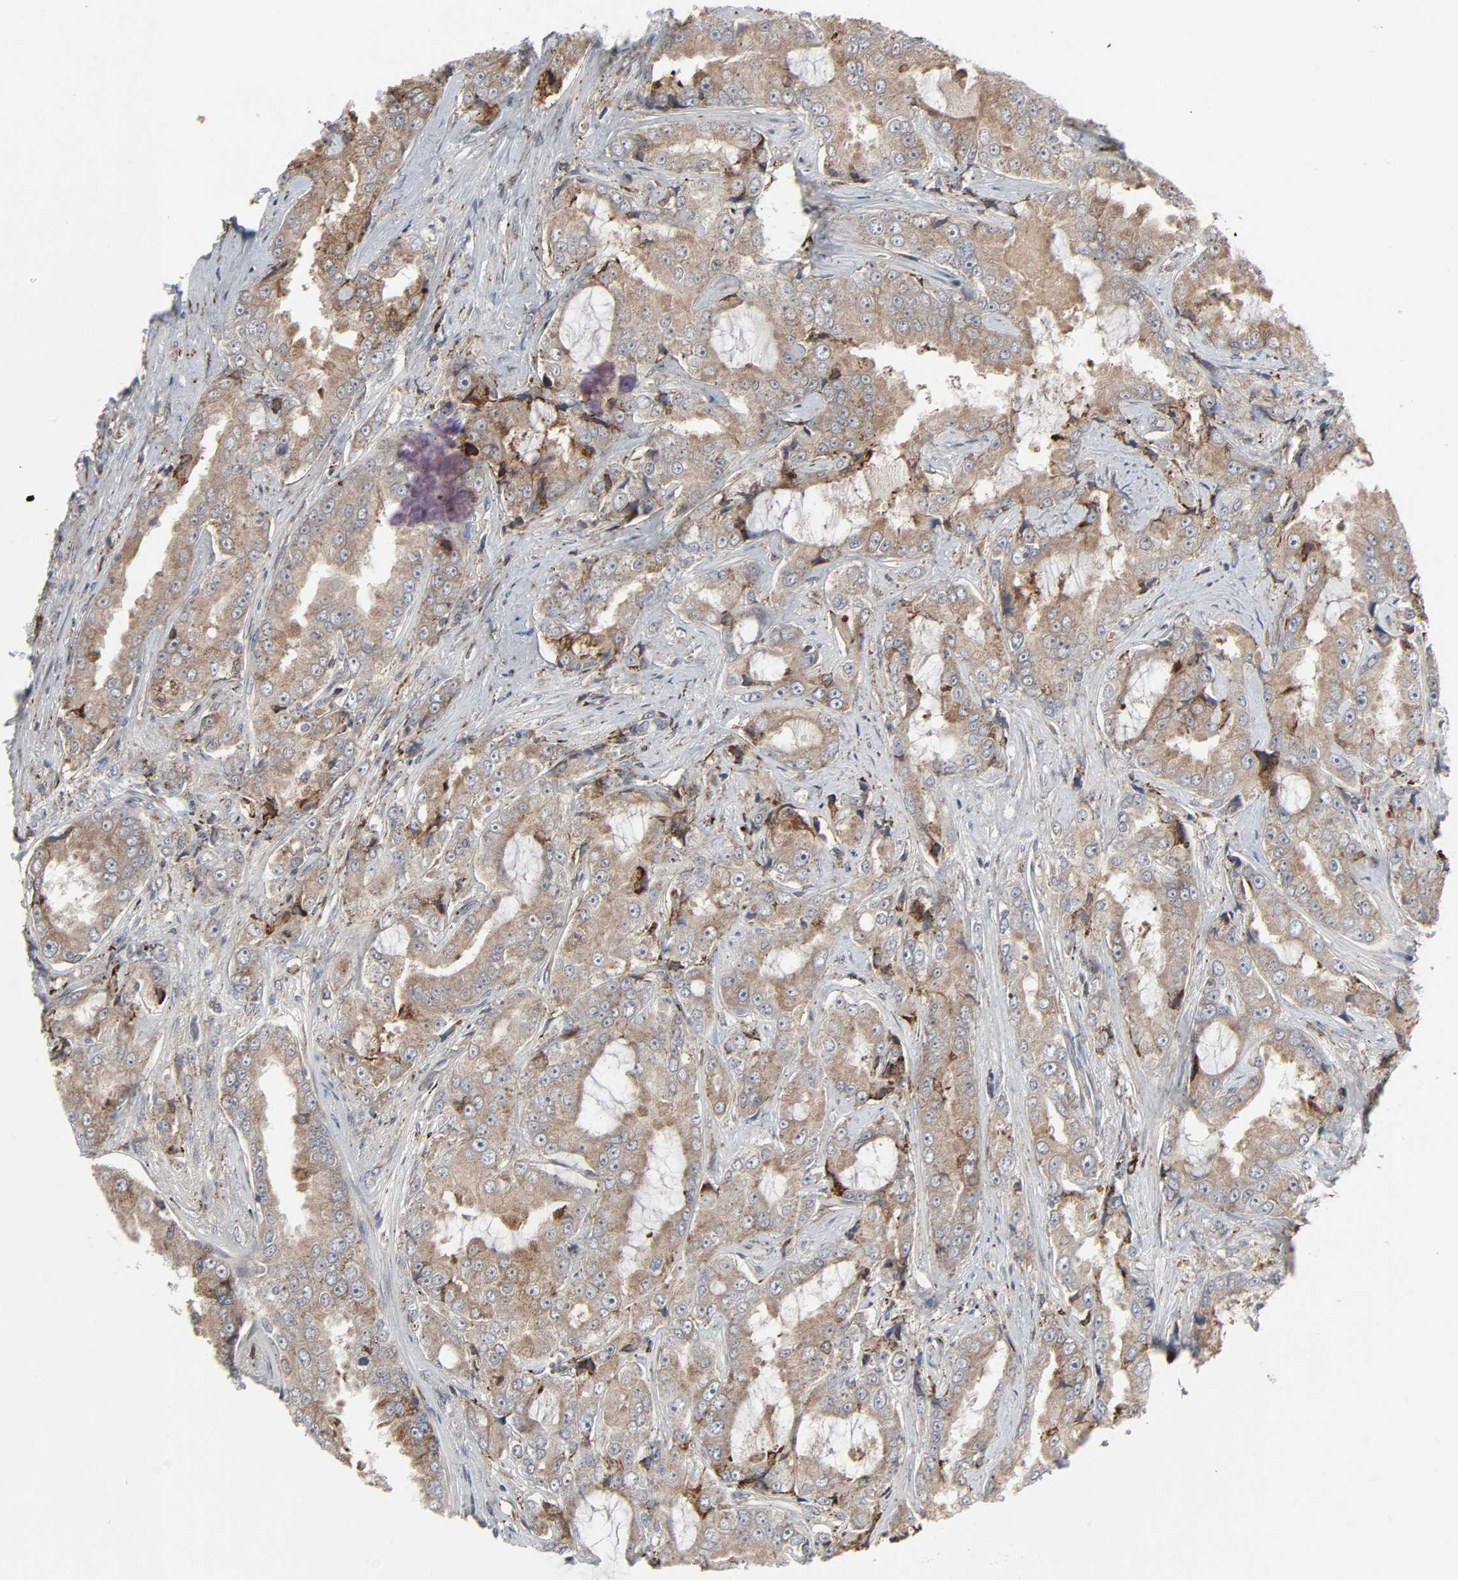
{"staining": {"intensity": "moderate", "quantity": ">75%", "location": "cytoplasmic/membranous"}, "tissue": "prostate cancer", "cell_type": "Tumor cells", "image_type": "cancer", "snomed": [{"axis": "morphology", "description": "Adenocarcinoma, High grade"}, {"axis": "topography", "description": "Prostate"}], "caption": "An immunohistochemistry histopathology image of tumor tissue is shown. Protein staining in brown shows moderate cytoplasmic/membranous positivity in adenocarcinoma (high-grade) (prostate) within tumor cells. The staining was performed using DAB, with brown indicating positive protein expression. Nuclei are stained blue with hematoxylin.", "gene": "ADCY4", "patient": {"sex": "male", "age": 73}}